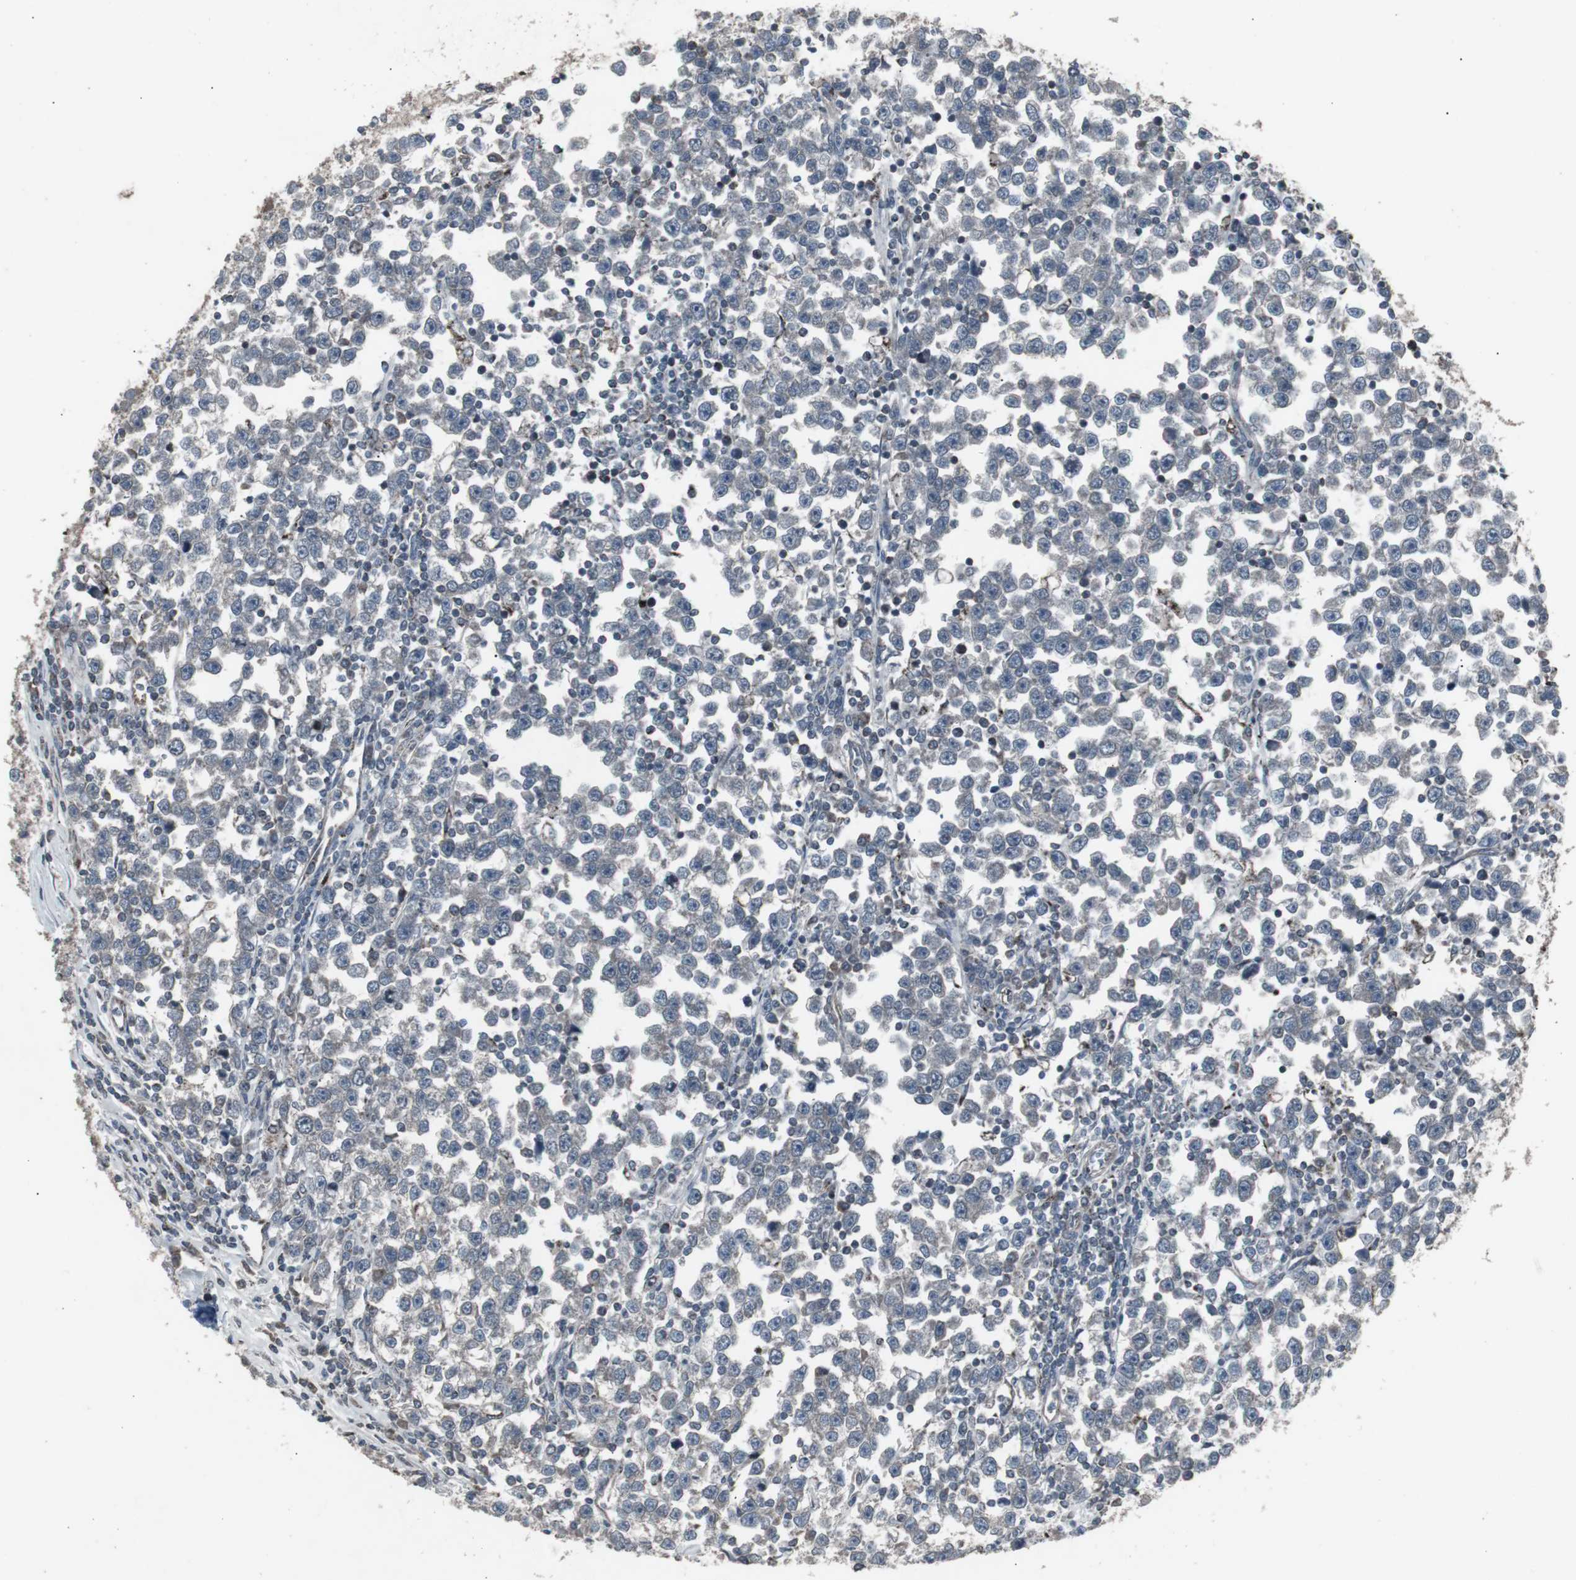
{"staining": {"intensity": "negative", "quantity": "none", "location": "none"}, "tissue": "testis cancer", "cell_type": "Tumor cells", "image_type": "cancer", "snomed": [{"axis": "morphology", "description": "Seminoma, NOS"}, {"axis": "topography", "description": "Testis"}], "caption": "This is a image of immunohistochemistry (IHC) staining of testis seminoma, which shows no expression in tumor cells. Nuclei are stained in blue.", "gene": "SSTR2", "patient": {"sex": "male", "age": 43}}